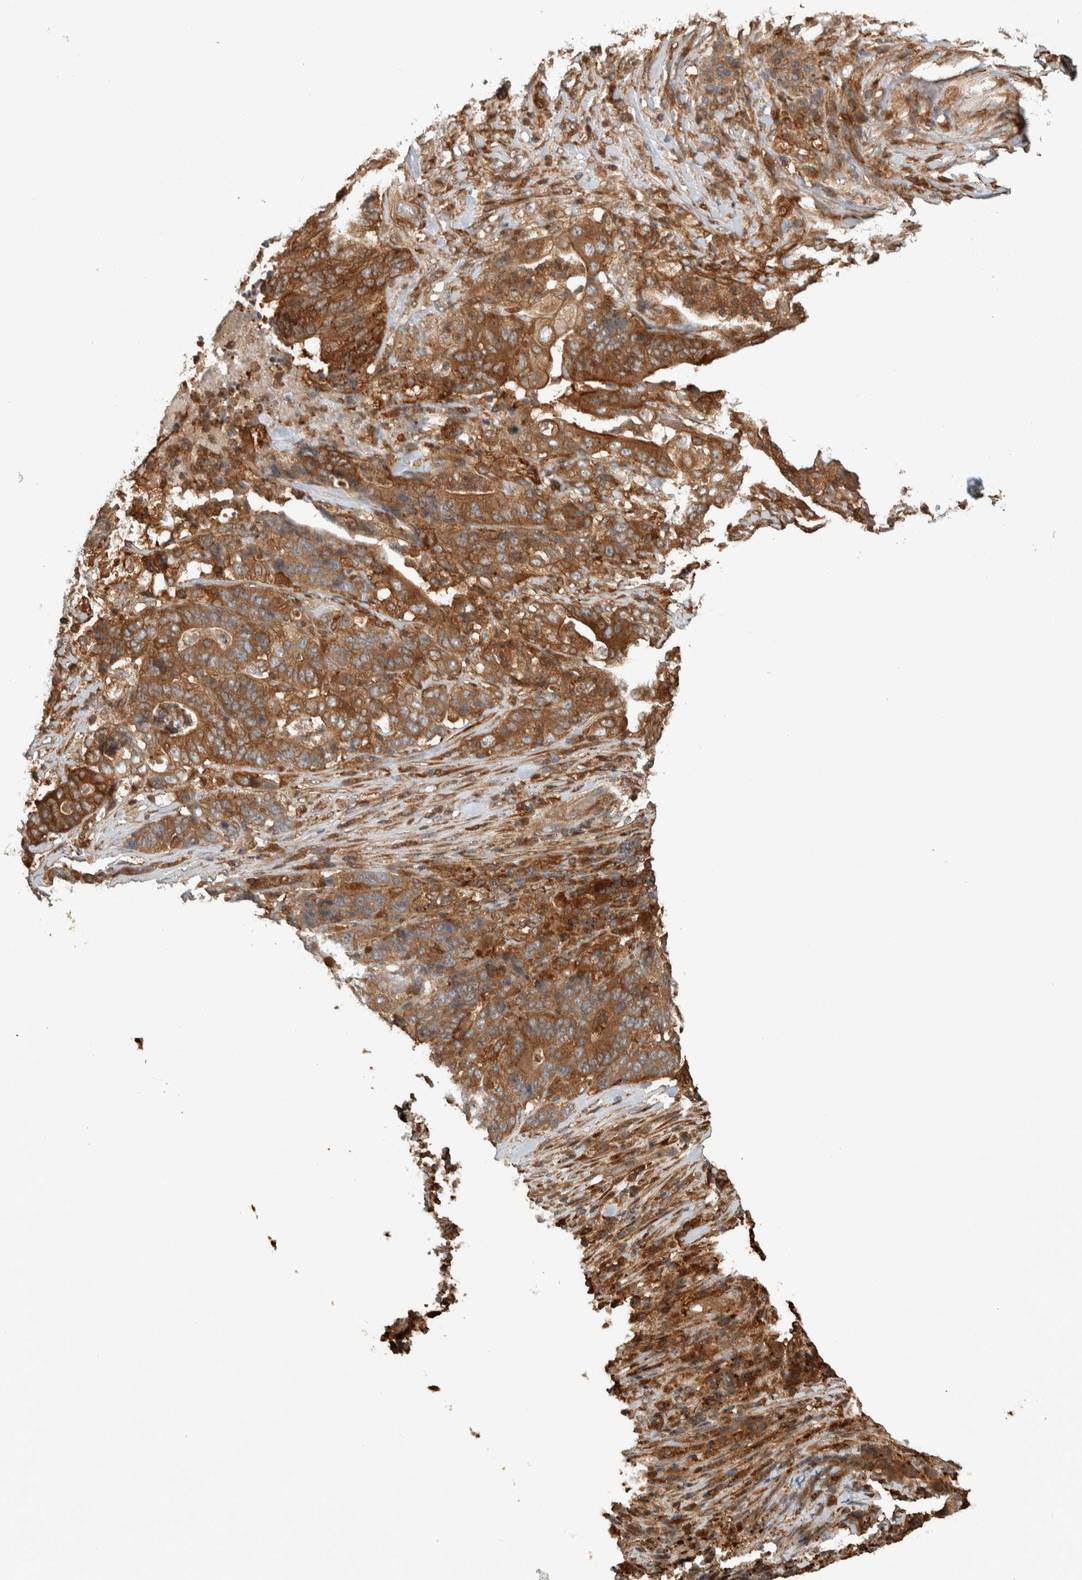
{"staining": {"intensity": "moderate", "quantity": ">75%", "location": "cytoplasmic/membranous"}, "tissue": "stomach cancer", "cell_type": "Tumor cells", "image_type": "cancer", "snomed": [{"axis": "morphology", "description": "Adenocarcinoma, NOS"}, {"axis": "topography", "description": "Stomach"}], "caption": "The immunohistochemical stain labels moderate cytoplasmic/membranous positivity in tumor cells of adenocarcinoma (stomach) tissue.", "gene": "CNTROB", "patient": {"sex": "female", "age": 73}}